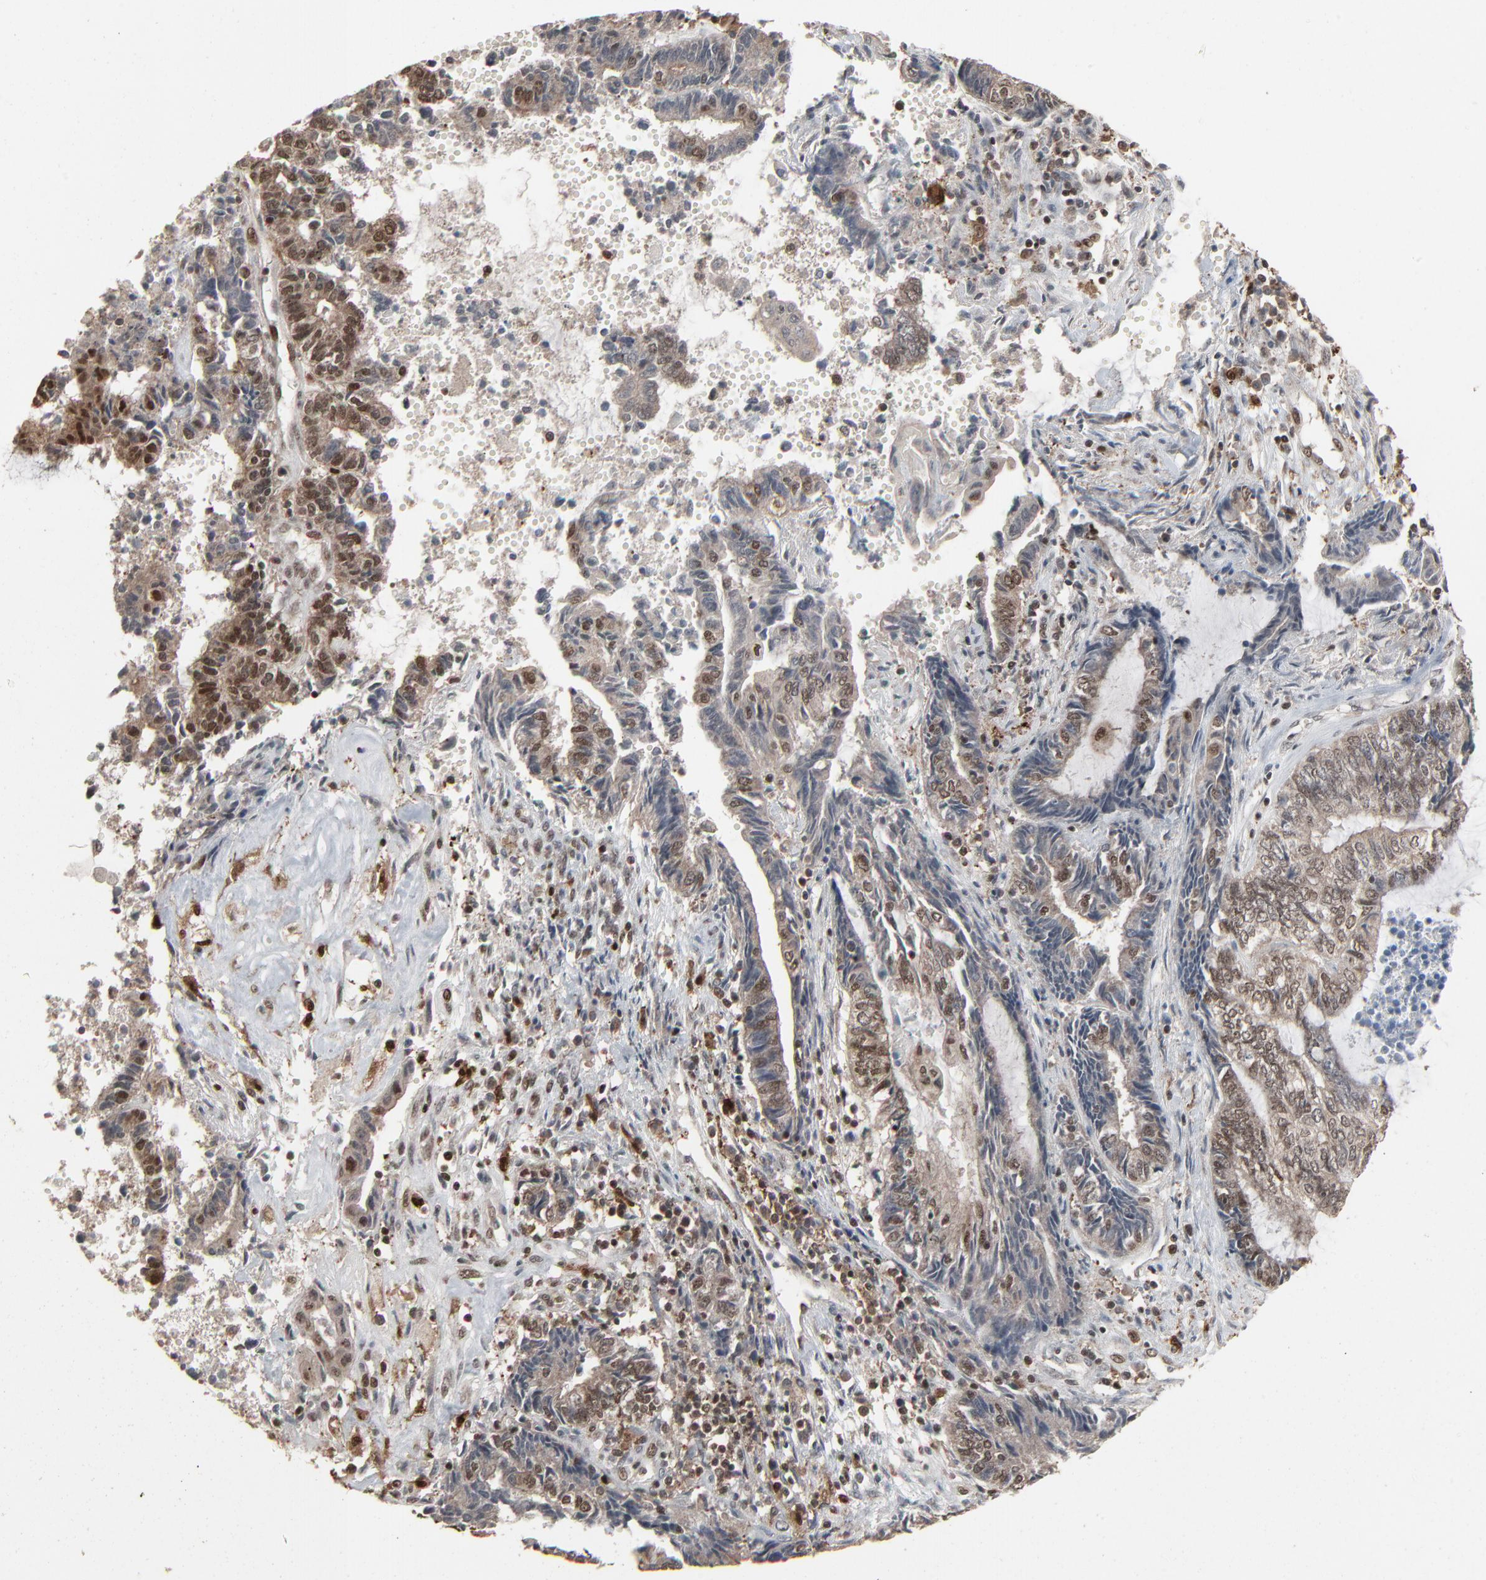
{"staining": {"intensity": "moderate", "quantity": "25%-75%", "location": "cytoplasmic/membranous,nuclear"}, "tissue": "endometrial cancer", "cell_type": "Tumor cells", "image_type": "cancer", "snomed": [{"axis": "morphology", "description": "Adenocarcinoma, NOS"}, {"axis": "topography", "description": "Uterus"}, {"axis": "topography", "description": "Endometrium"}], "caption": "Immunohistochemical staining of endometrial adenocarcinoma shows moderate cytoplasmic/membranous and nuclear protein positivity in approximately 25%-75% of tumor cells.", "gene": "DOCK8", "patient": {"sex": "female", "age": 70}}